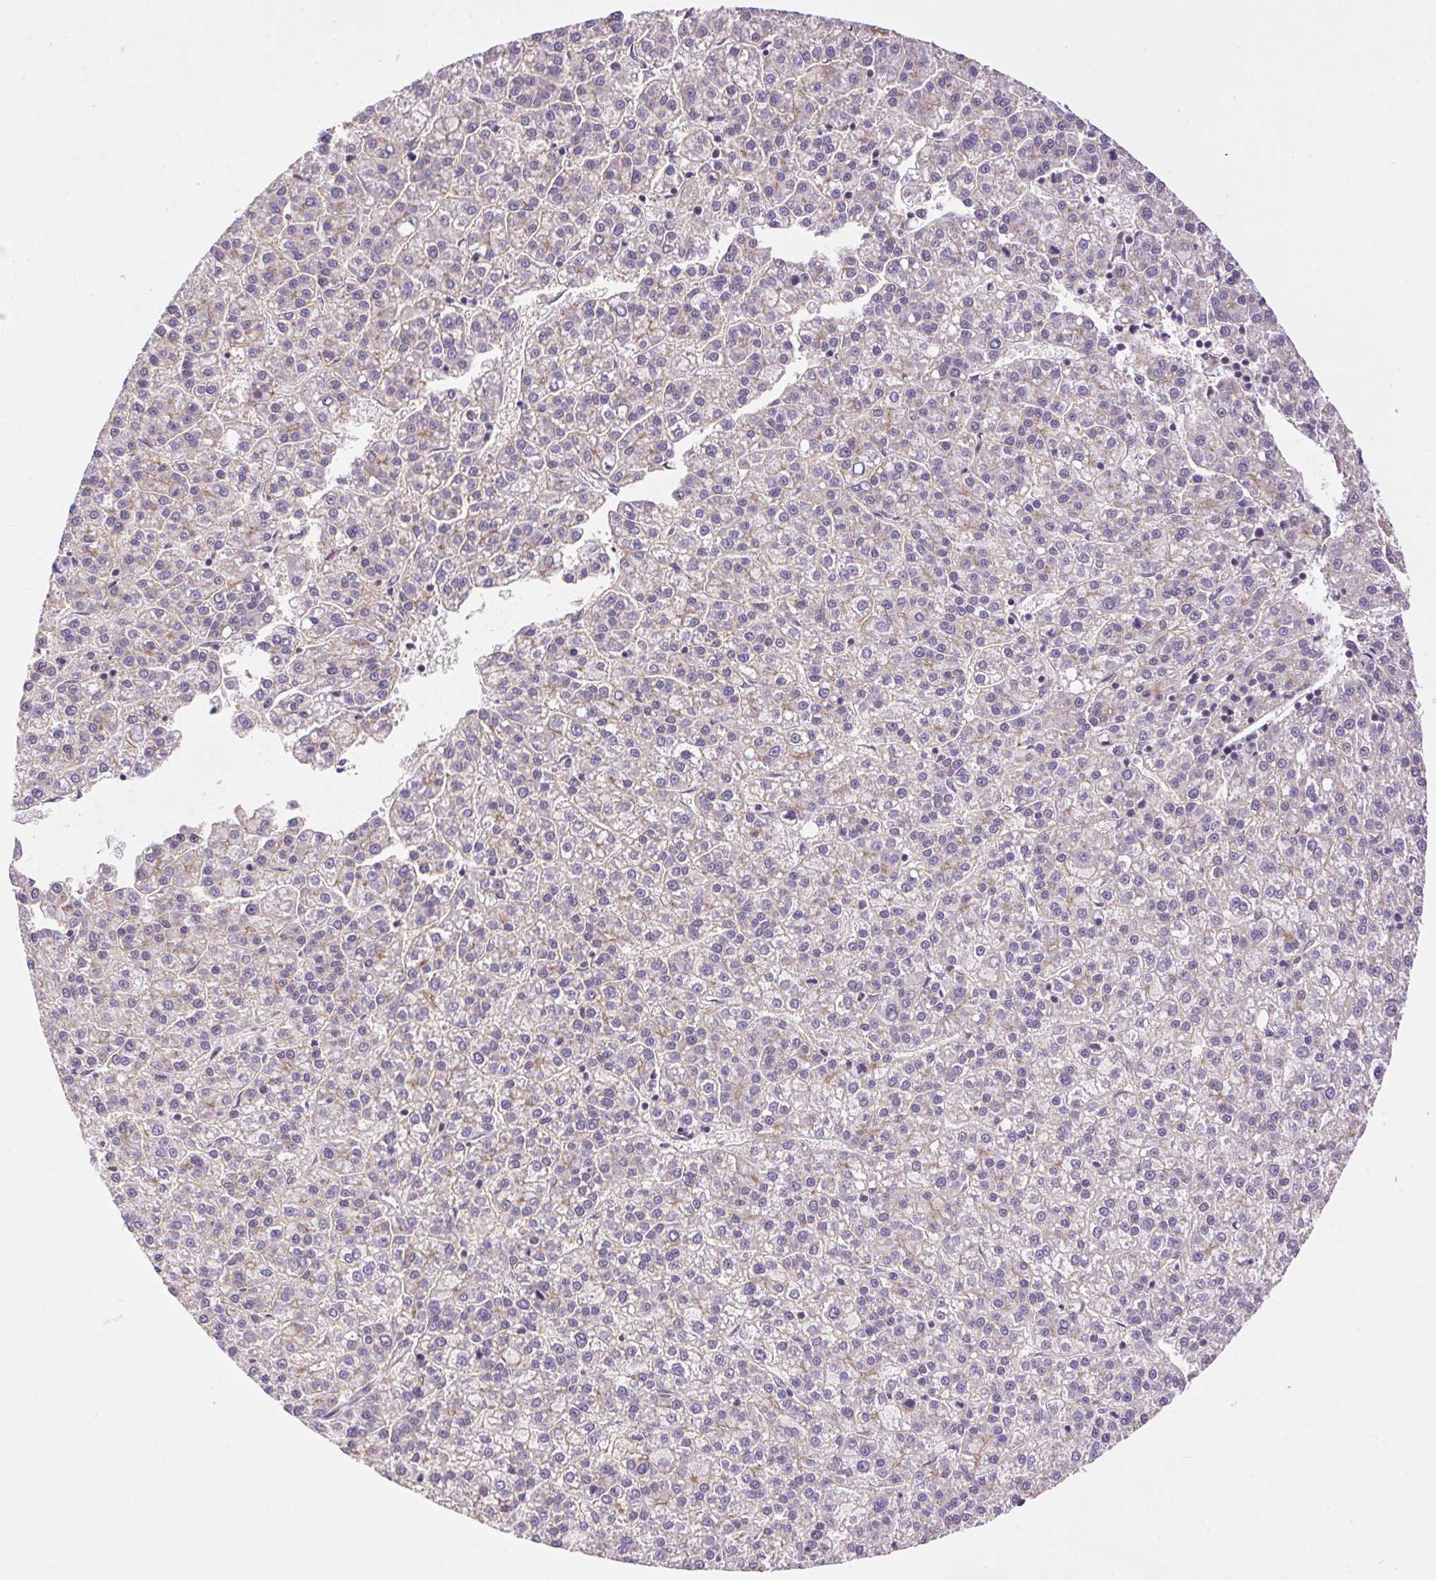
{"staining": {"intensity": "negative", "quantity": "none", "location": "none"}, "tissue": "liver cancer", "cell_type": "Tumor cells", "image_type": "cancer", "snomed": [{"axis": "morphology", "description": "Carcinoma, Hepatocellular, NOS"}, {"axis": "topography", "description": "Liver"}], "caption": "DAB immunohistochemical staining of human liver cancer shows no significant positivity in tumor cells.", "gene": "SMIM13", "patient": {"sex": "female", "age": 58}}